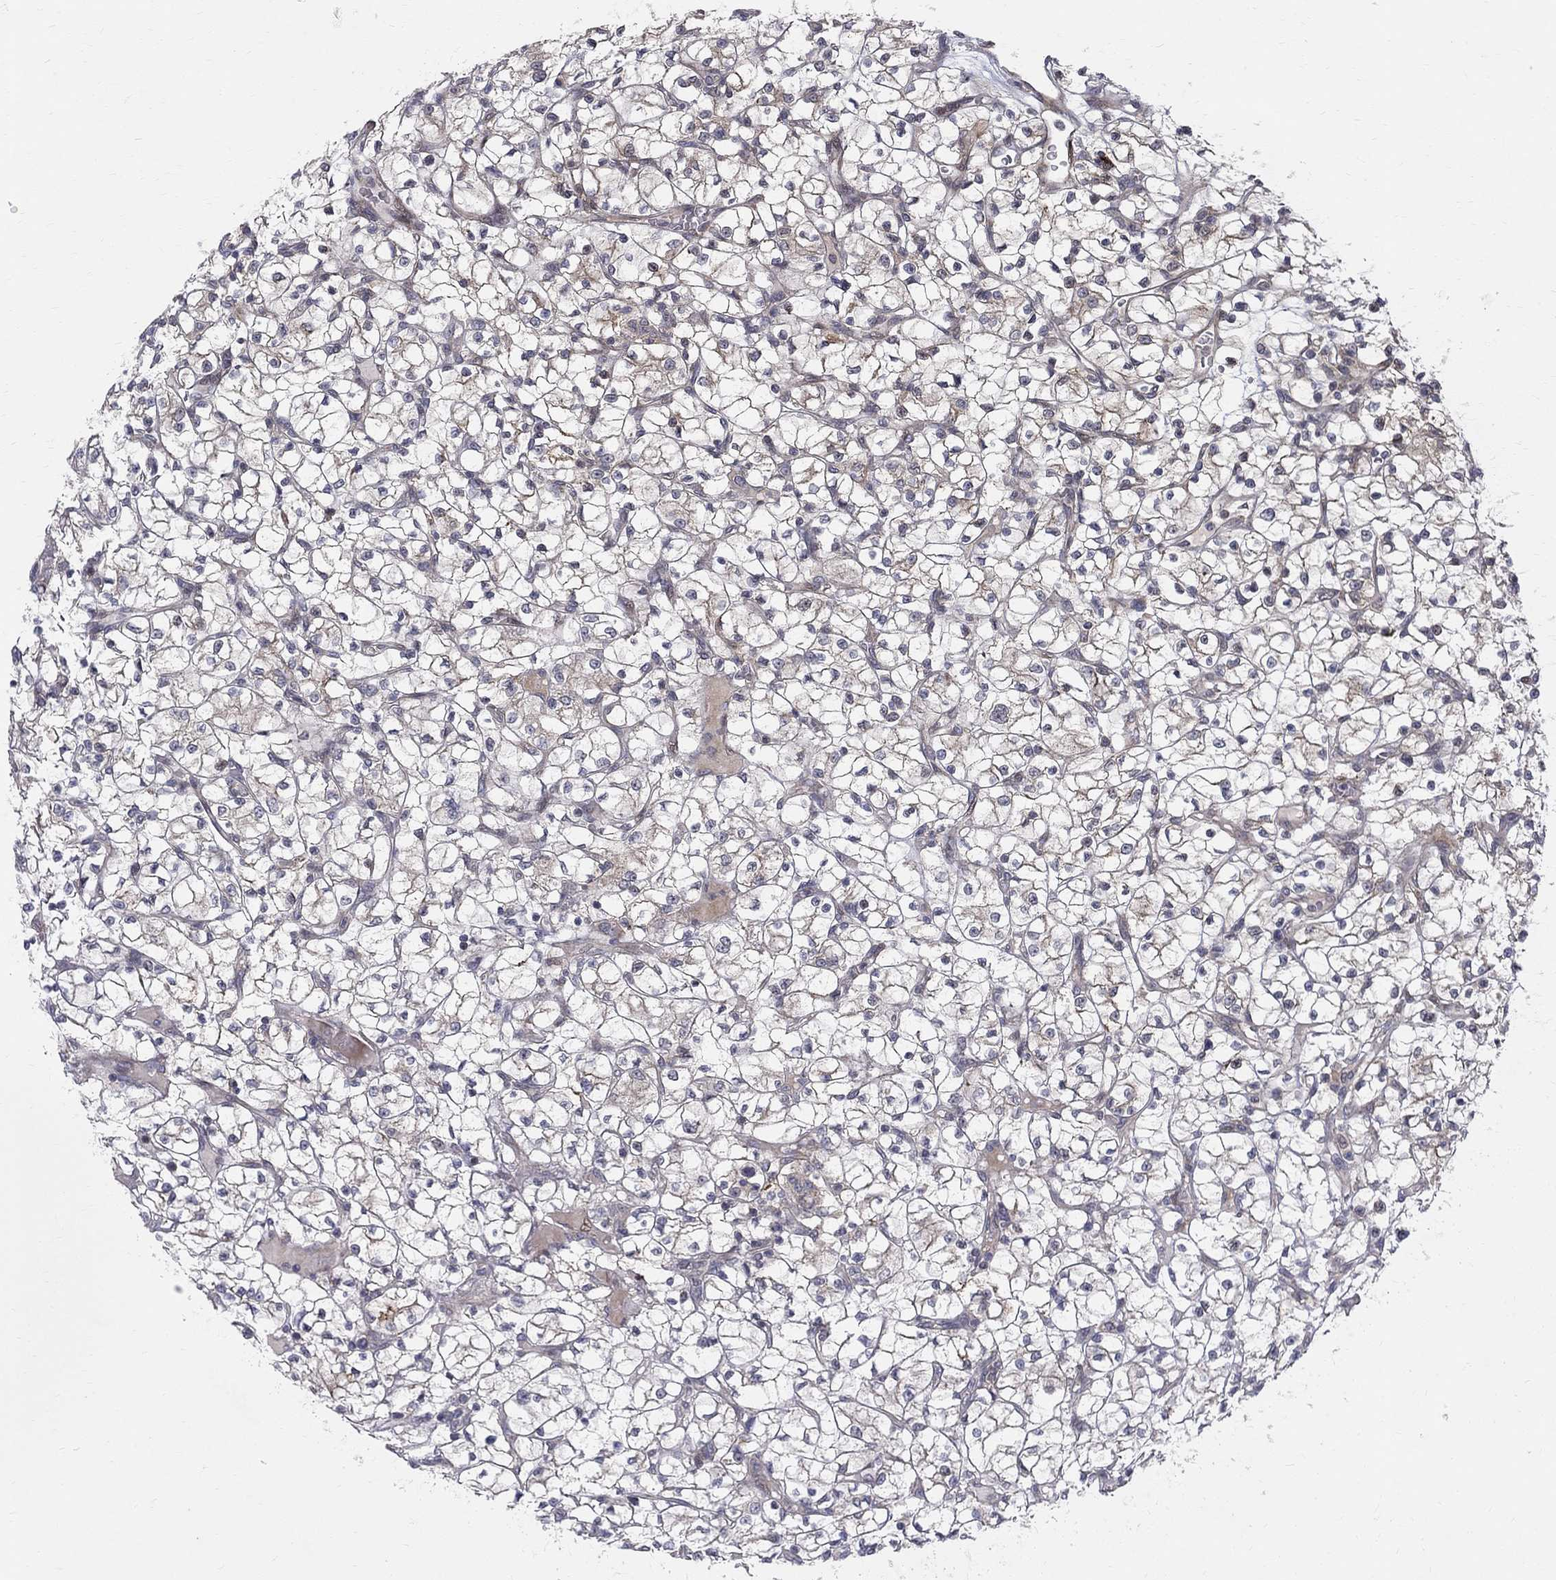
{"staining": {"intensity": "negative", "quantity": "none", "location": "none"}, "tissue": "renal cancer", "cell_type": "Tumor cells", "image_type": "cancer", "snomed": [{"axis": "morphology", "description": "Adenocarcinoma, NOS"}, {"axis": "topography", "description": "Kidney"}], "caption": "A photomicrograph of human renal cancer is negative for staining in tumor cells. (DAB immunohistochemistry, high magnification).", "gene": "WDR19", "patient": {"sex": "female", "age": 64}}